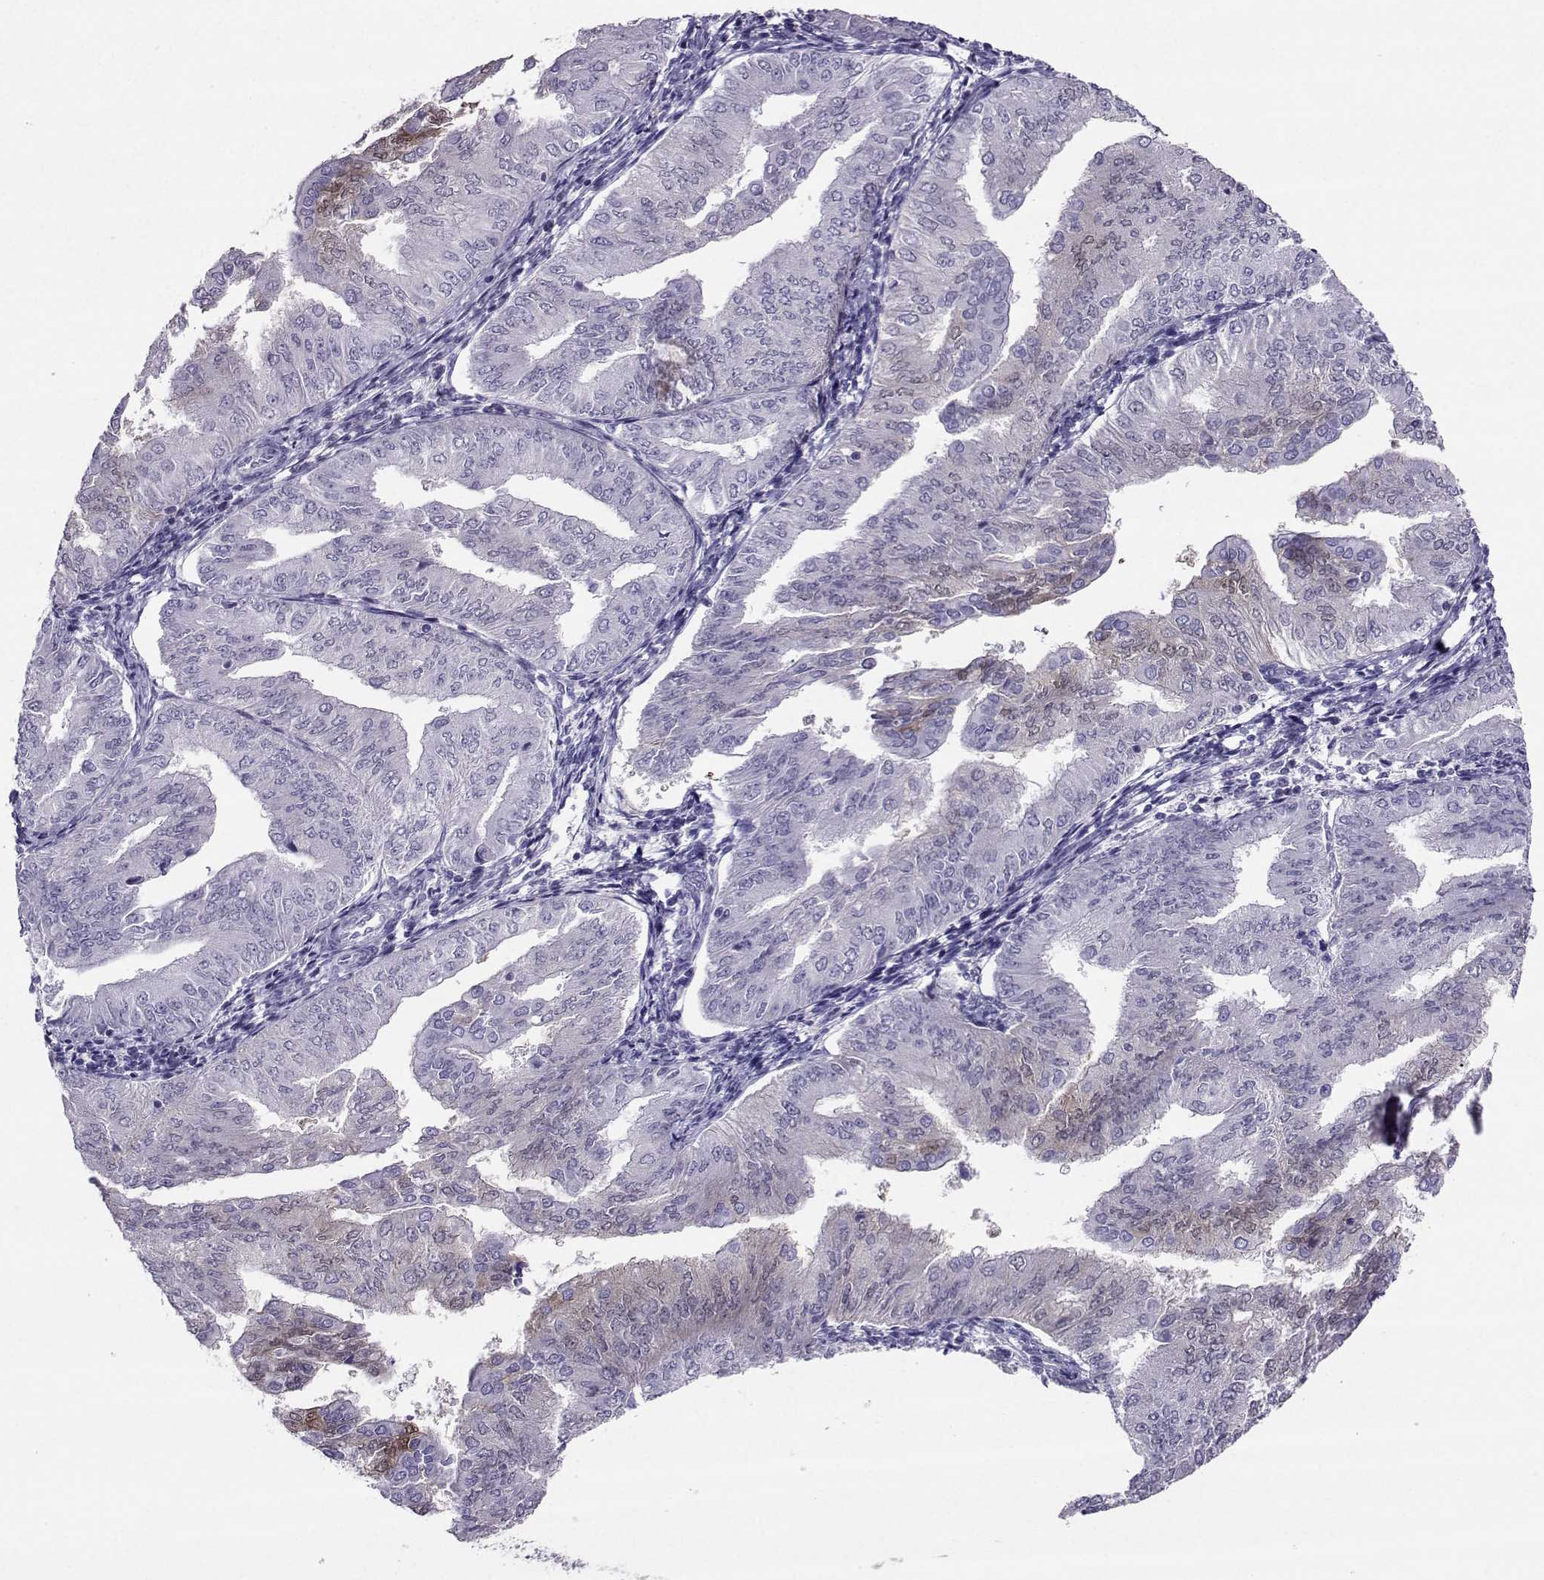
{"staining": {"intensity": "weak", "quantity": "<25%", "location": "cytoplasmic/membranous,nuclear"}, "tissue": "endometrial cancer", "cell_type": "Tumor cells", "image_type": "cancer", "snomed": [{"axis": "morphology", "description": "Adenocarcinoma, NOS"}, {"axis": "topography", "description": "Endometrium"}], "caption": "High power microscopy photomicrograph of an immunohistochemistry (IHC) photomicrograph of endometrial cancer, revealing no significant positivity in tumor cells. Brightfield microscopy of immunohistochemistry (IHC) stained with DAB (3,3'-diaminobenzidine) (brown) and hematoxylin (blue), captured at high magnification.", "gene": "PGK1", "patient": {"sex": "female", "age": 53}}